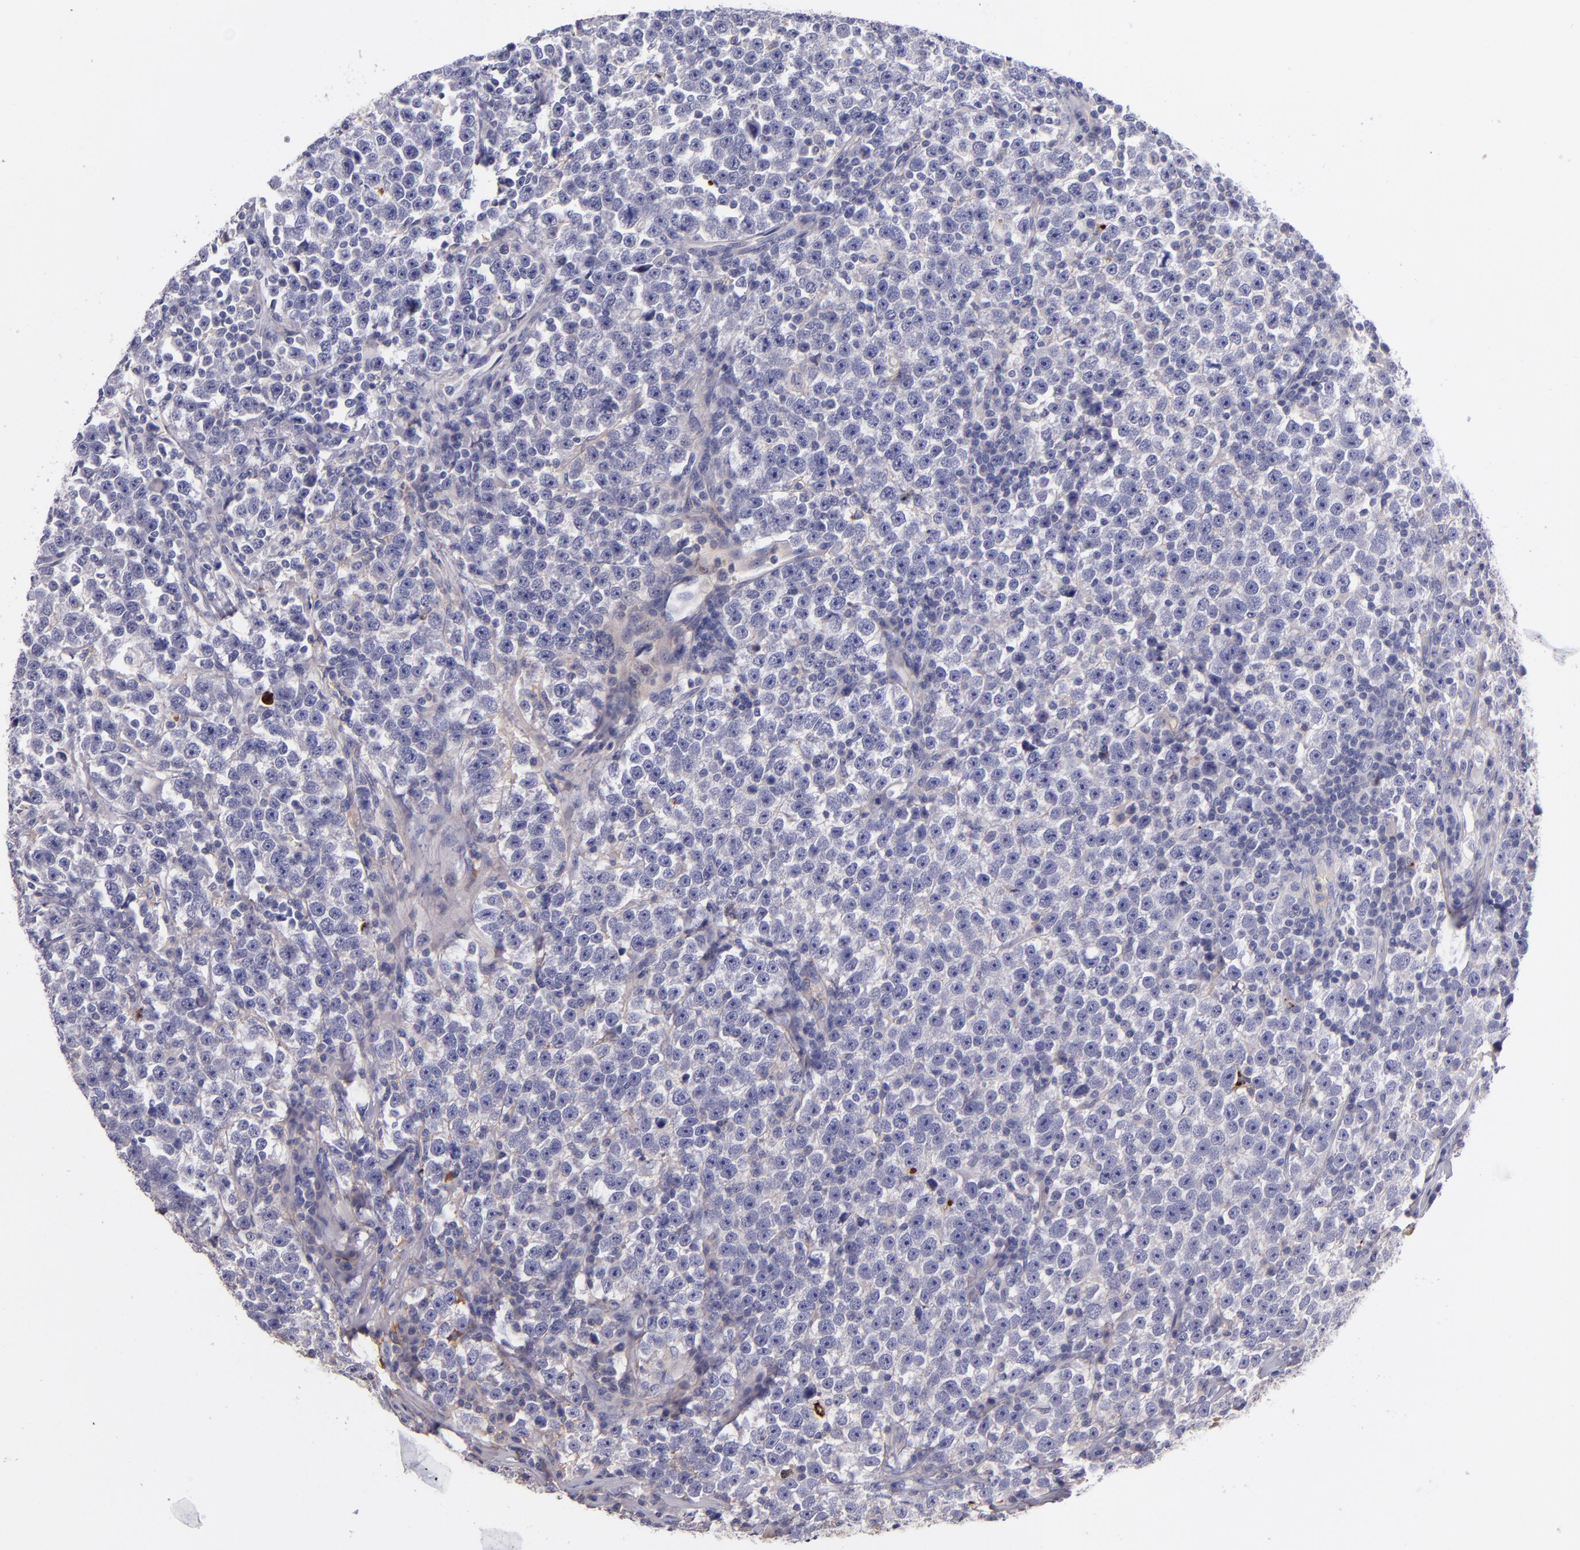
{"staining": {"intensity": "negative", "quantity": "none", "location": "none"}, "tissue": "testis cancer", "cell_type": "Tumor cells", "image_type": "cancer", "snomed": [{"axis": "morphology", "description": "Seminoma, NOS"}, {"axis": "topography", "description": "Testis"}], "caption": "Micrograph shows no significant protein expression in tumor cells of testis seminoma.", "gene": "KNG1", "patient": {"sex": "male", "age": 43}}